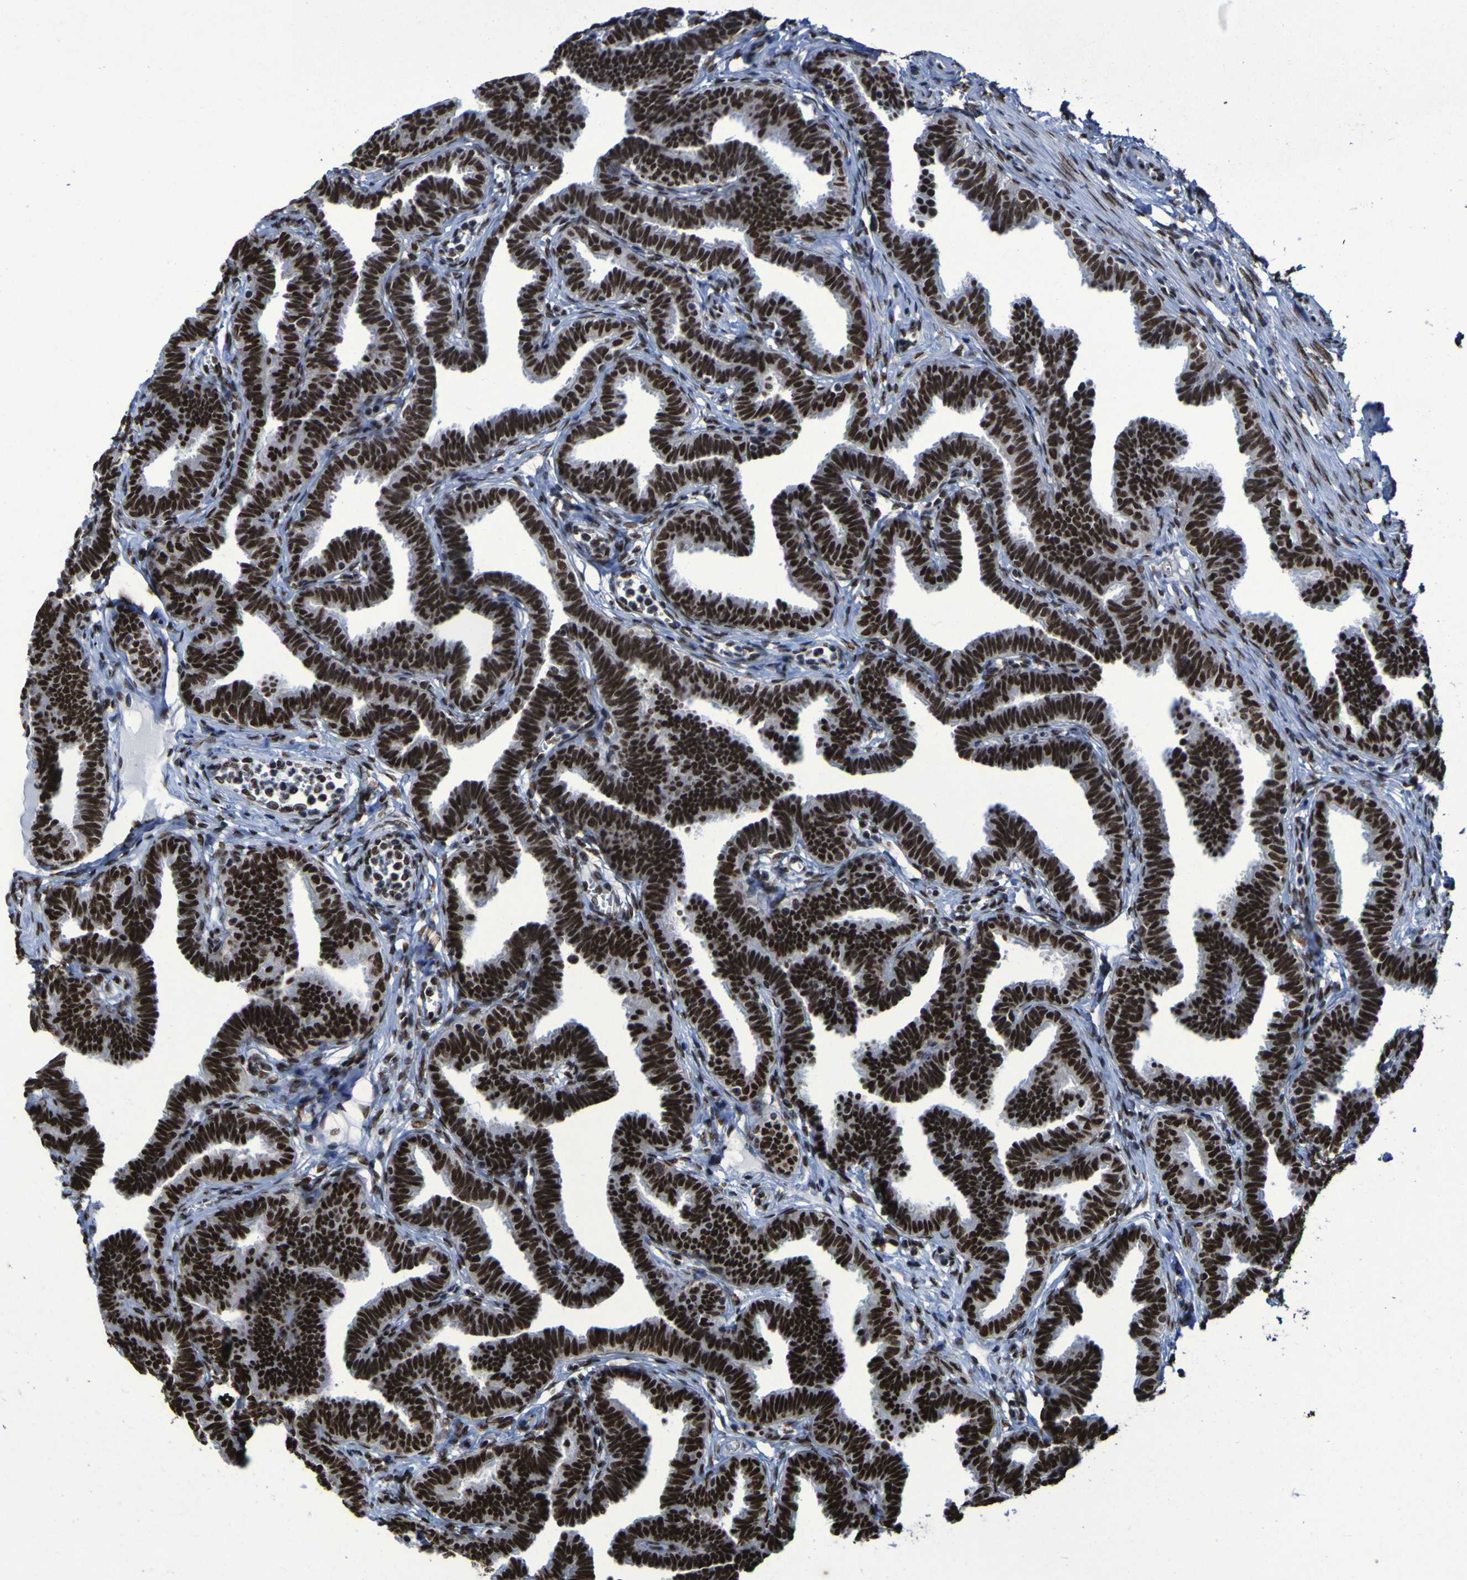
{"staining": {"intensity": "strong", "quantity": ">75%", "location": "nuclear"}, "tissue": "fallopian tube", "cell_type": "Glandular cells", "image_type": "normal", "snomed": [{"axis": "morphology", "description": "Normal tissue, NOS"}, {"axis": "topography", "description": "Fallopian tube"}, {"axis": "topography", "description": "Ovary"}], "caption": "Immunohistochemical staining of benign human fallopian tube exhibits high levels of strong nuclear staining in approximately >75% of glandular cells.", "gene": "HNRNPR", "patient": {"sex": "female", "age": 23}}